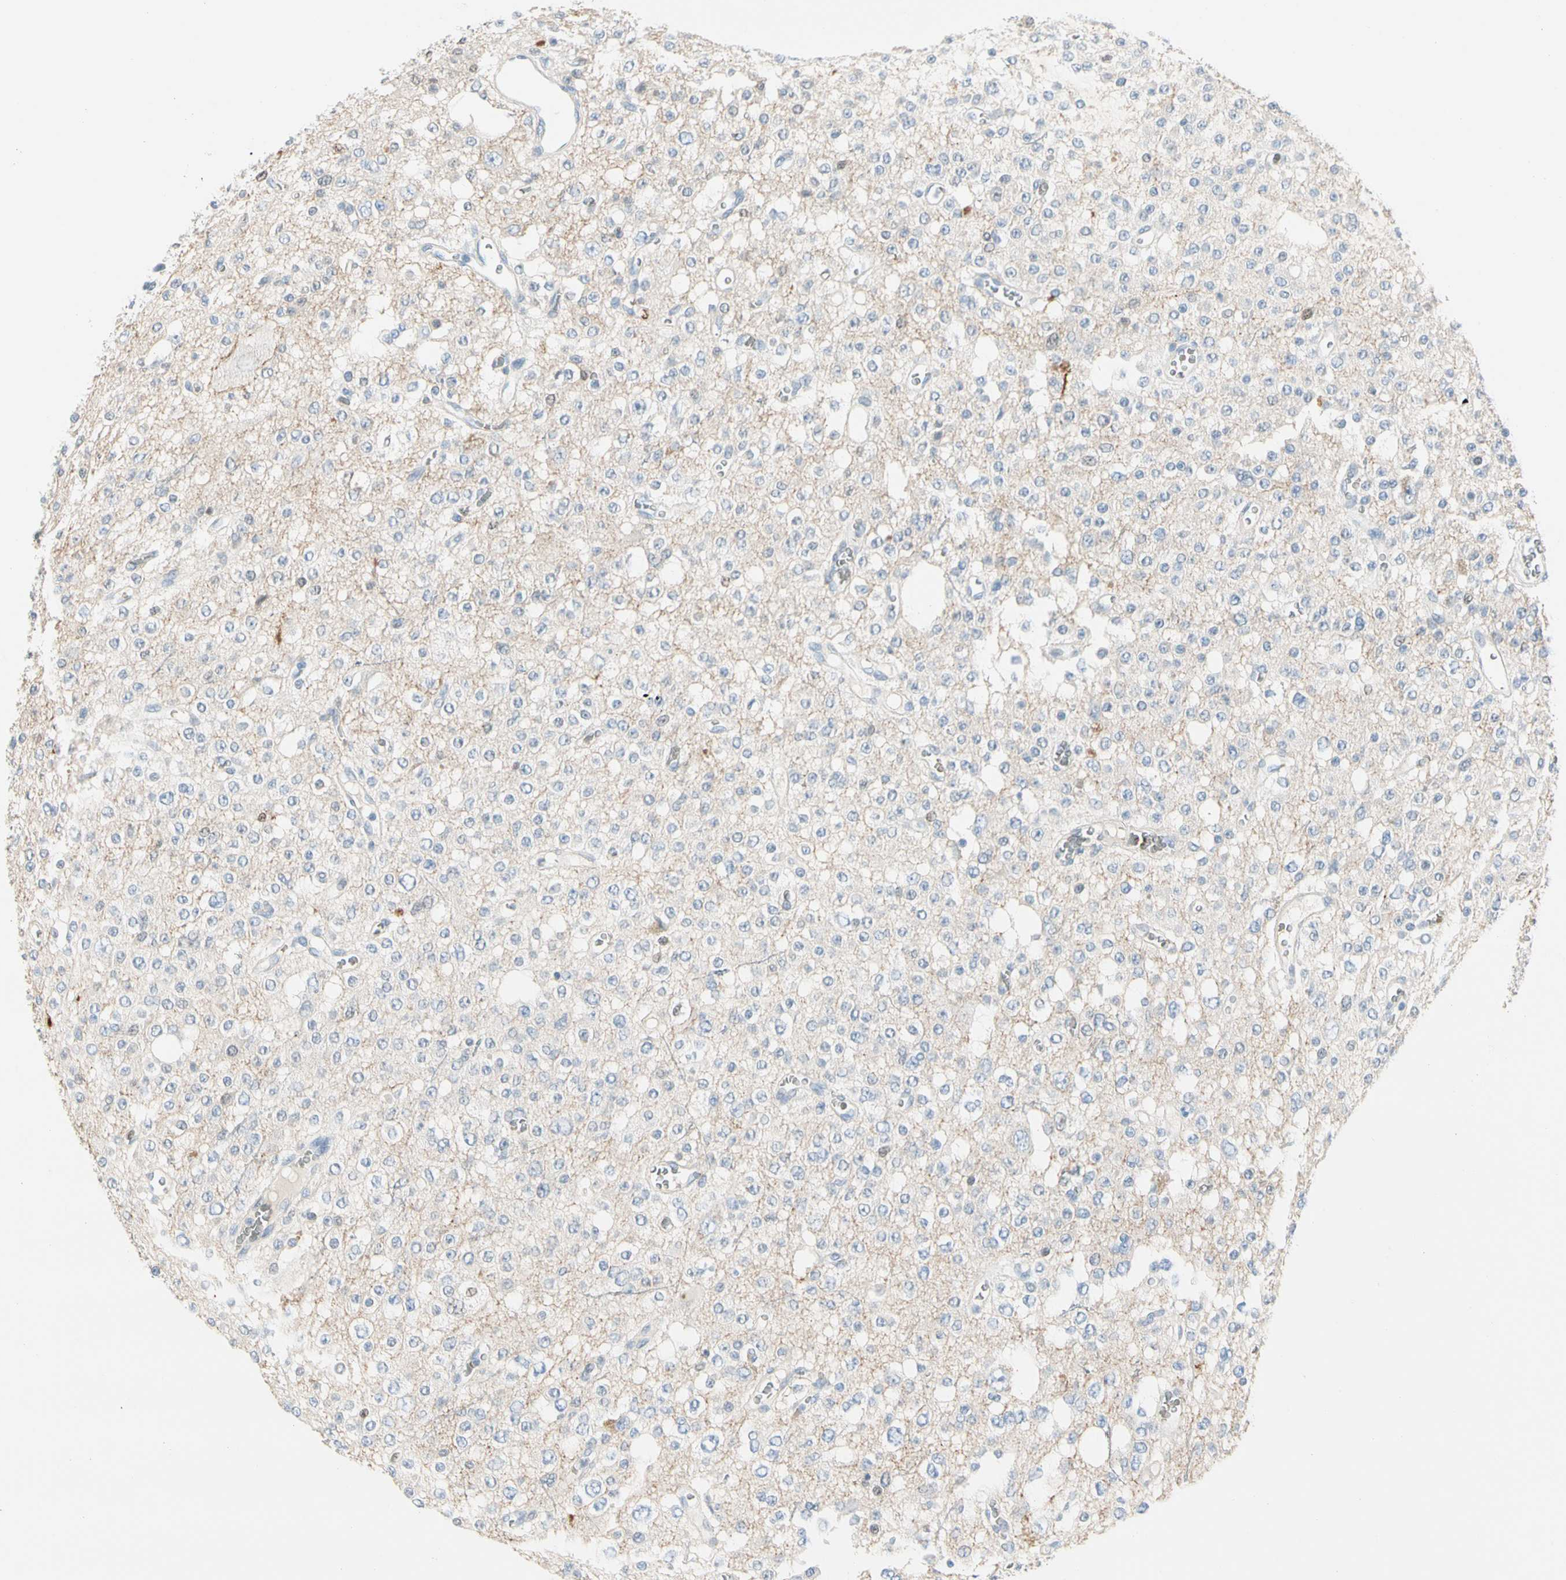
{"staining": {"intensity": "weak", "quantity": "25%-75%", "location": "cytoplasmic/membranous,nuclear"}, "tissue": "glioma", "cell_type": "Tumor cells", "image_type": "cancer", "snomed": [{"axis": "morphology", "description": "Glioma, malignant, Low grade"}, {"axis": "topography", "description": "Brain"}], "caption": "Approximately 25%-75% of tumor cells in glioma demonstrate weak cytoplasmic/membranous and nuclear protein positivity as visualized by brown immunohistochemical staining.", "gene": "CA1", "patient": {"sex": "male", "age": 38}}